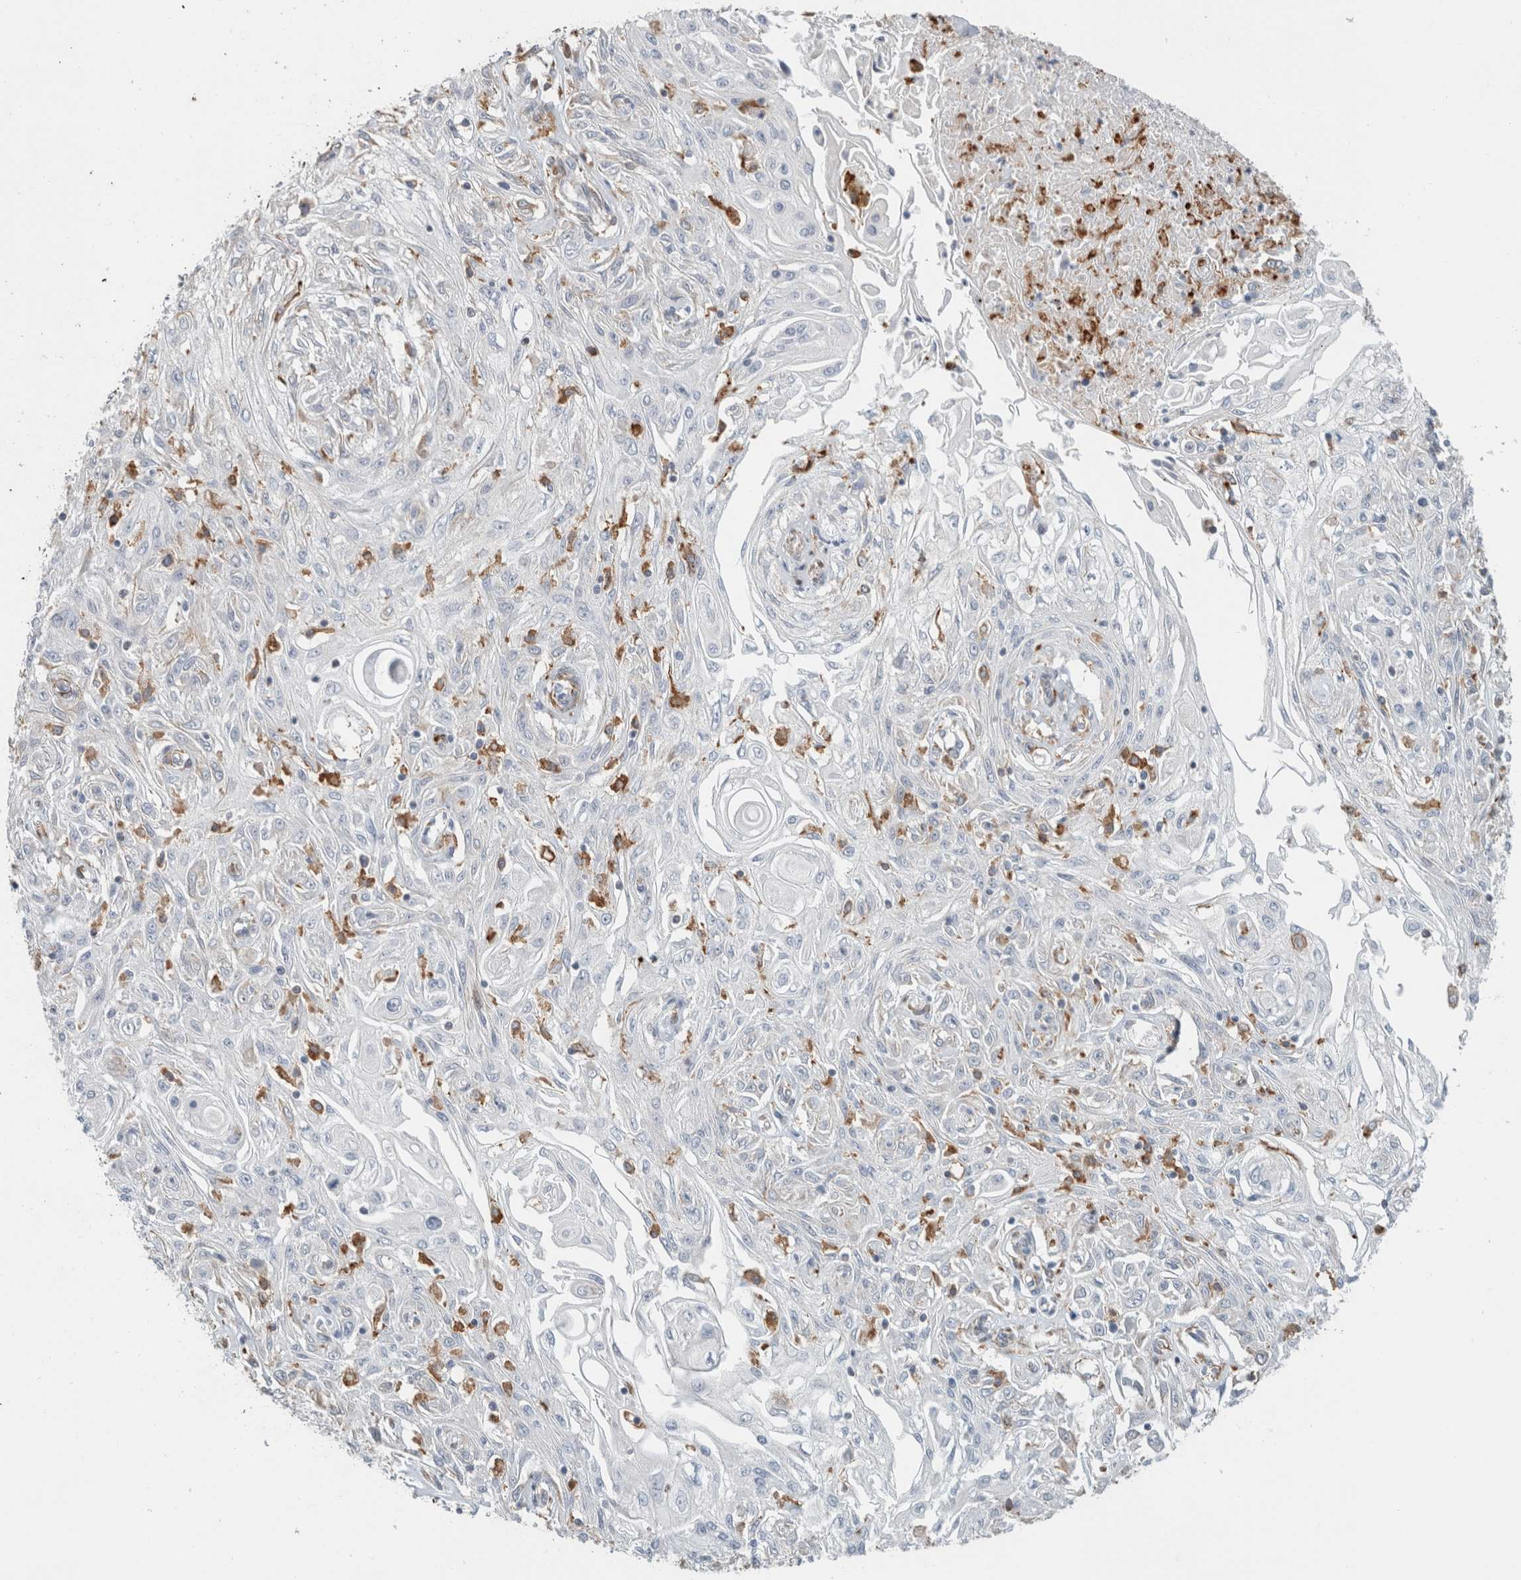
{"staining": {"intensity": "negative", "quantity": "none", "location": "none"}, "tissue": "skin cancer", "cell_type": "Tumor cells", "image_type": "cancer", "snomed": [{"axis": "morphology", "description": "Squamous cell carcinoma, NOS"}, {"axis": "morphology", "description": "Squamous cell carcinoma, metastatic, NOS"}, {"axis": "topography", "description": "Skin"}, {"axis": "topography", "description": "Lymph node"}], "caption": "This is an immunohistochemistry (IHC) micrograph of human skin cancer. There is no staining in tumor cells.", "gene": "LY86", "patient": {"sex": "male", "age": 75}}